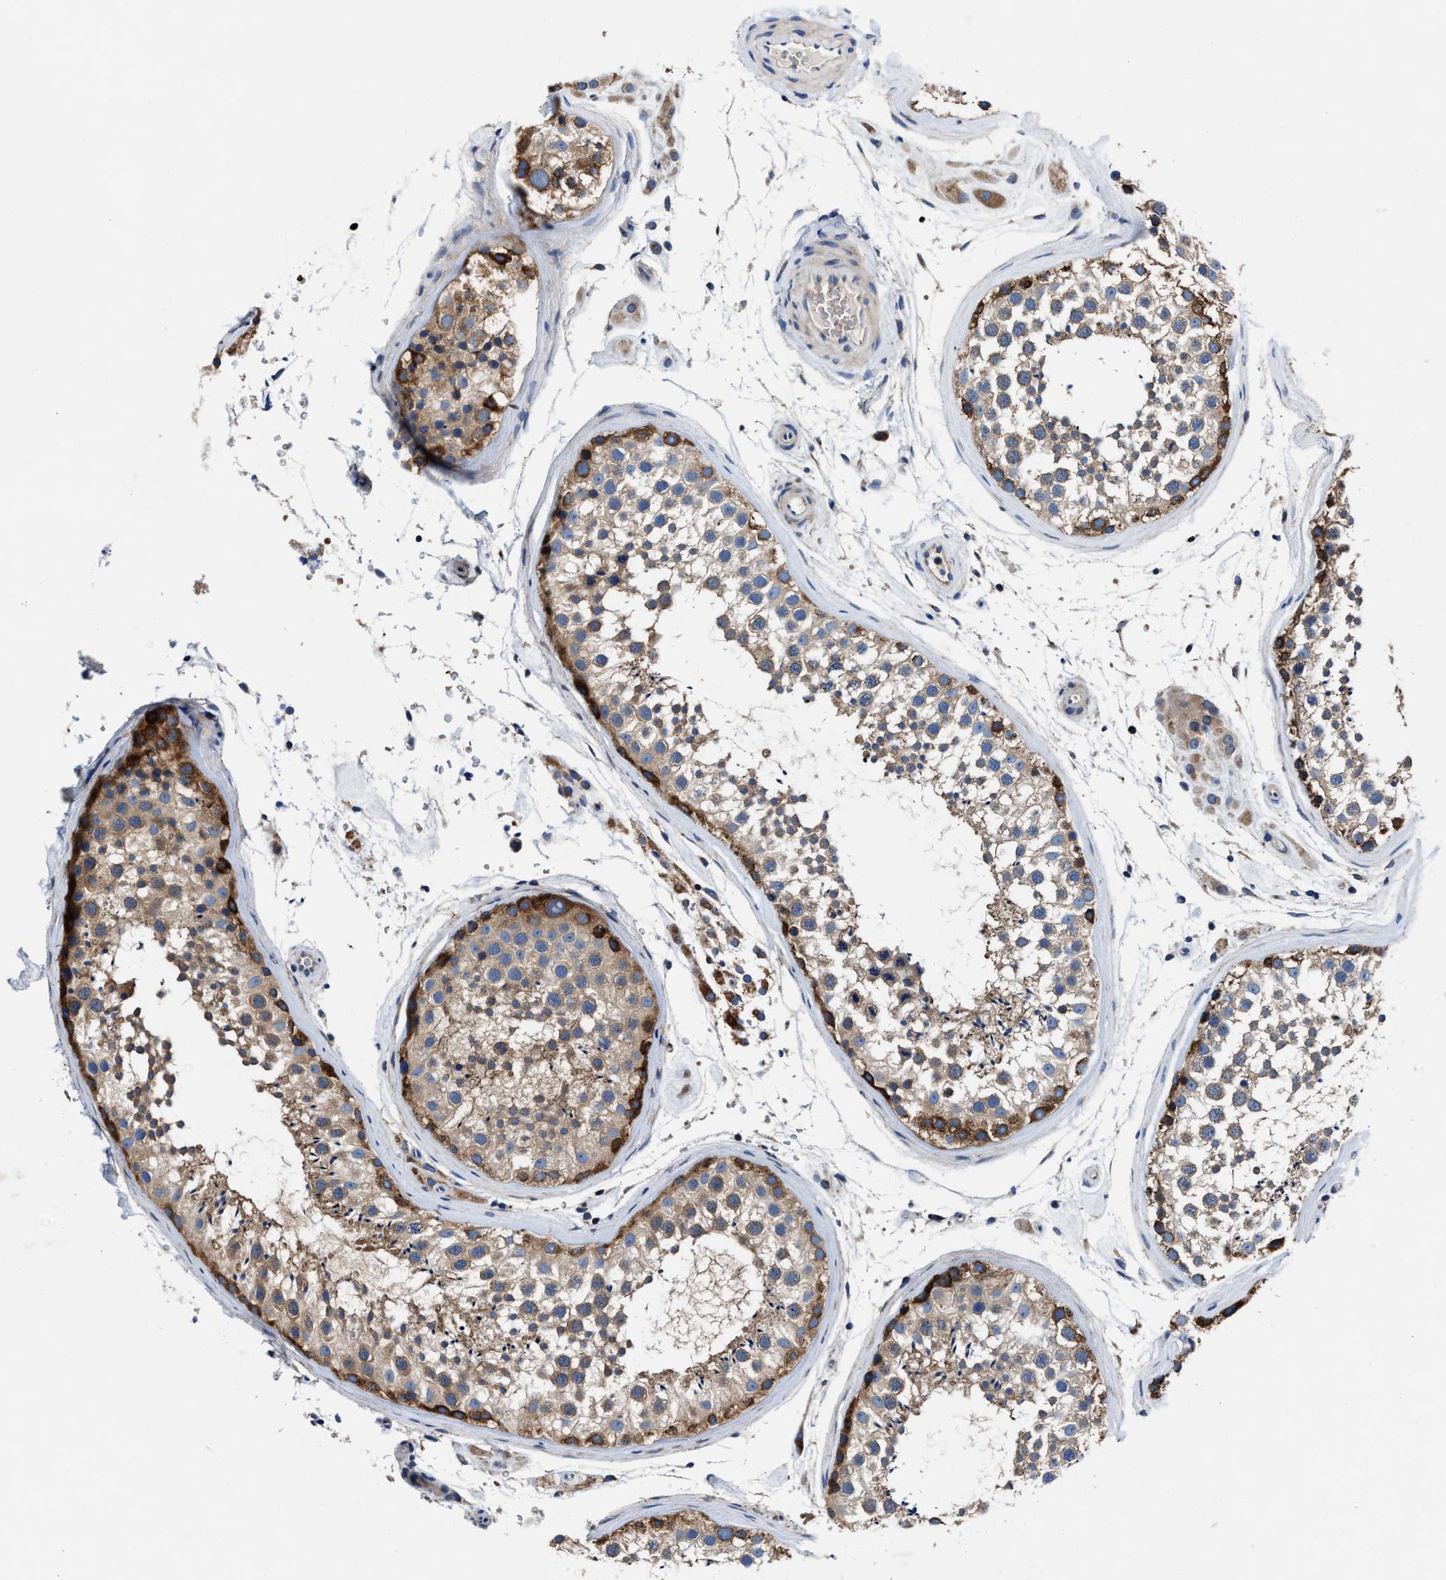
{"staining": {"intensity": "moderate", "quantity": ">75%", "location": "cytoplasmic/membranous"}, "tissue": "testis", "cell_type": "Cells in seminiferous ducts", "image_type": "normal", "snomed": [{"axis": "morphology", "description": "Normal tissue, NOS"}, {"axis": "topography", "description": "Testis"}], "caption": "Cells in seminiferous ducts demonstrate medium levels of moderate cytoplasmic/membranous staining in about >75% of cells in benign testis.", "gene": "PHLPP1", "patient": {"sex": "male", "age": 46}}